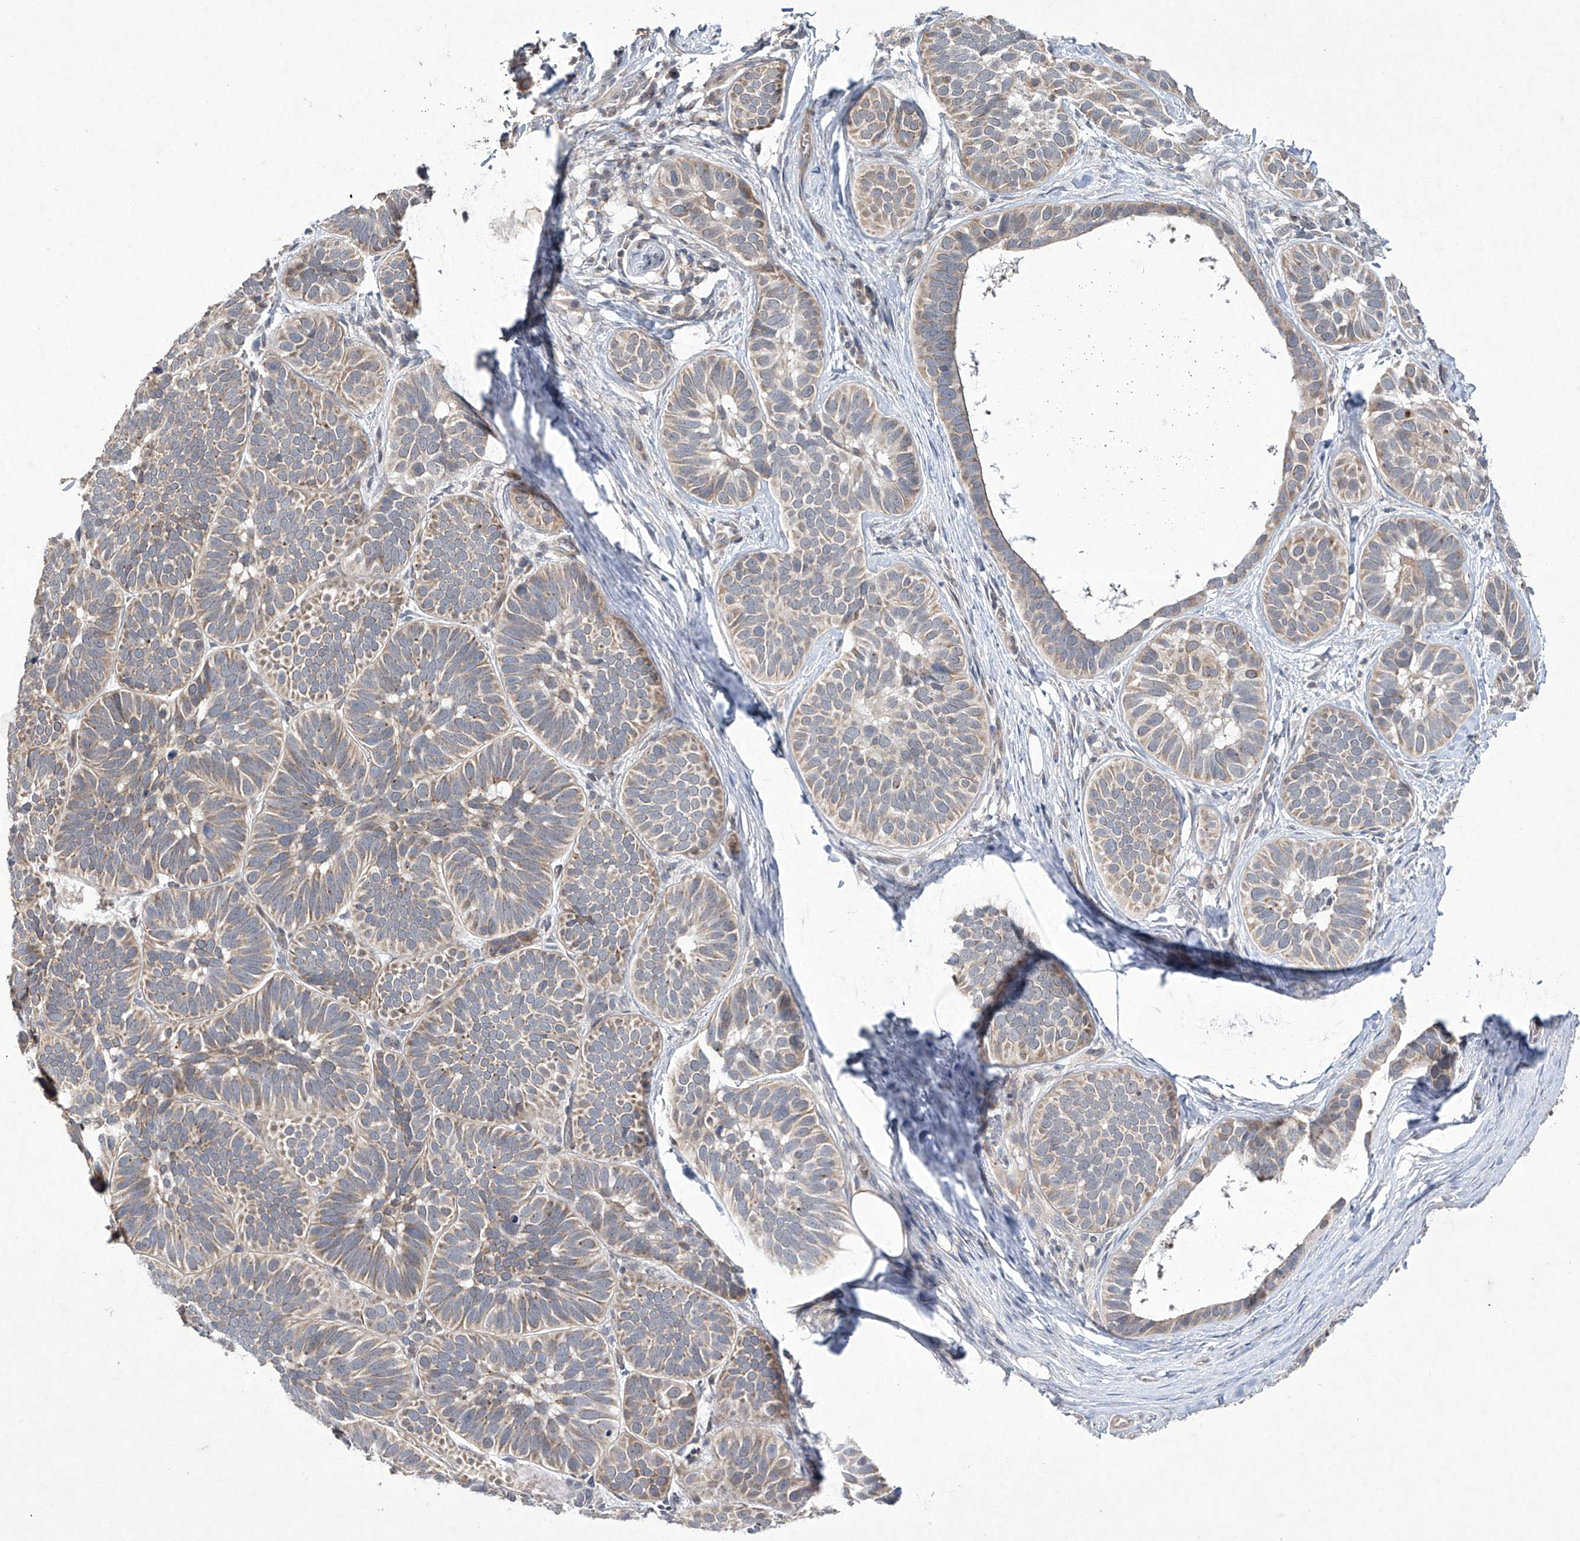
{"staining": {"intensity": "weak", "quantity": "25%-75%", "location": "cytoplasmic/membranous"}, "tissue": "skin cancer", "cell_type": "Tumor cells", "image_type": "cancer", "snomed": [{"axis": "morphology", "description": "Basal cell carcinoma"}, {"axis": "topography", "description": "Skin"}], "caption": "Human skin cancer (basal cell carcinoma) stained with a brown dye reveals weak cytoplasmic/membranous positive expression in approximately 25%-75% of tumor cells.", "gene": "TRIM60", "patient": {"sex": "male", "age": 62}}